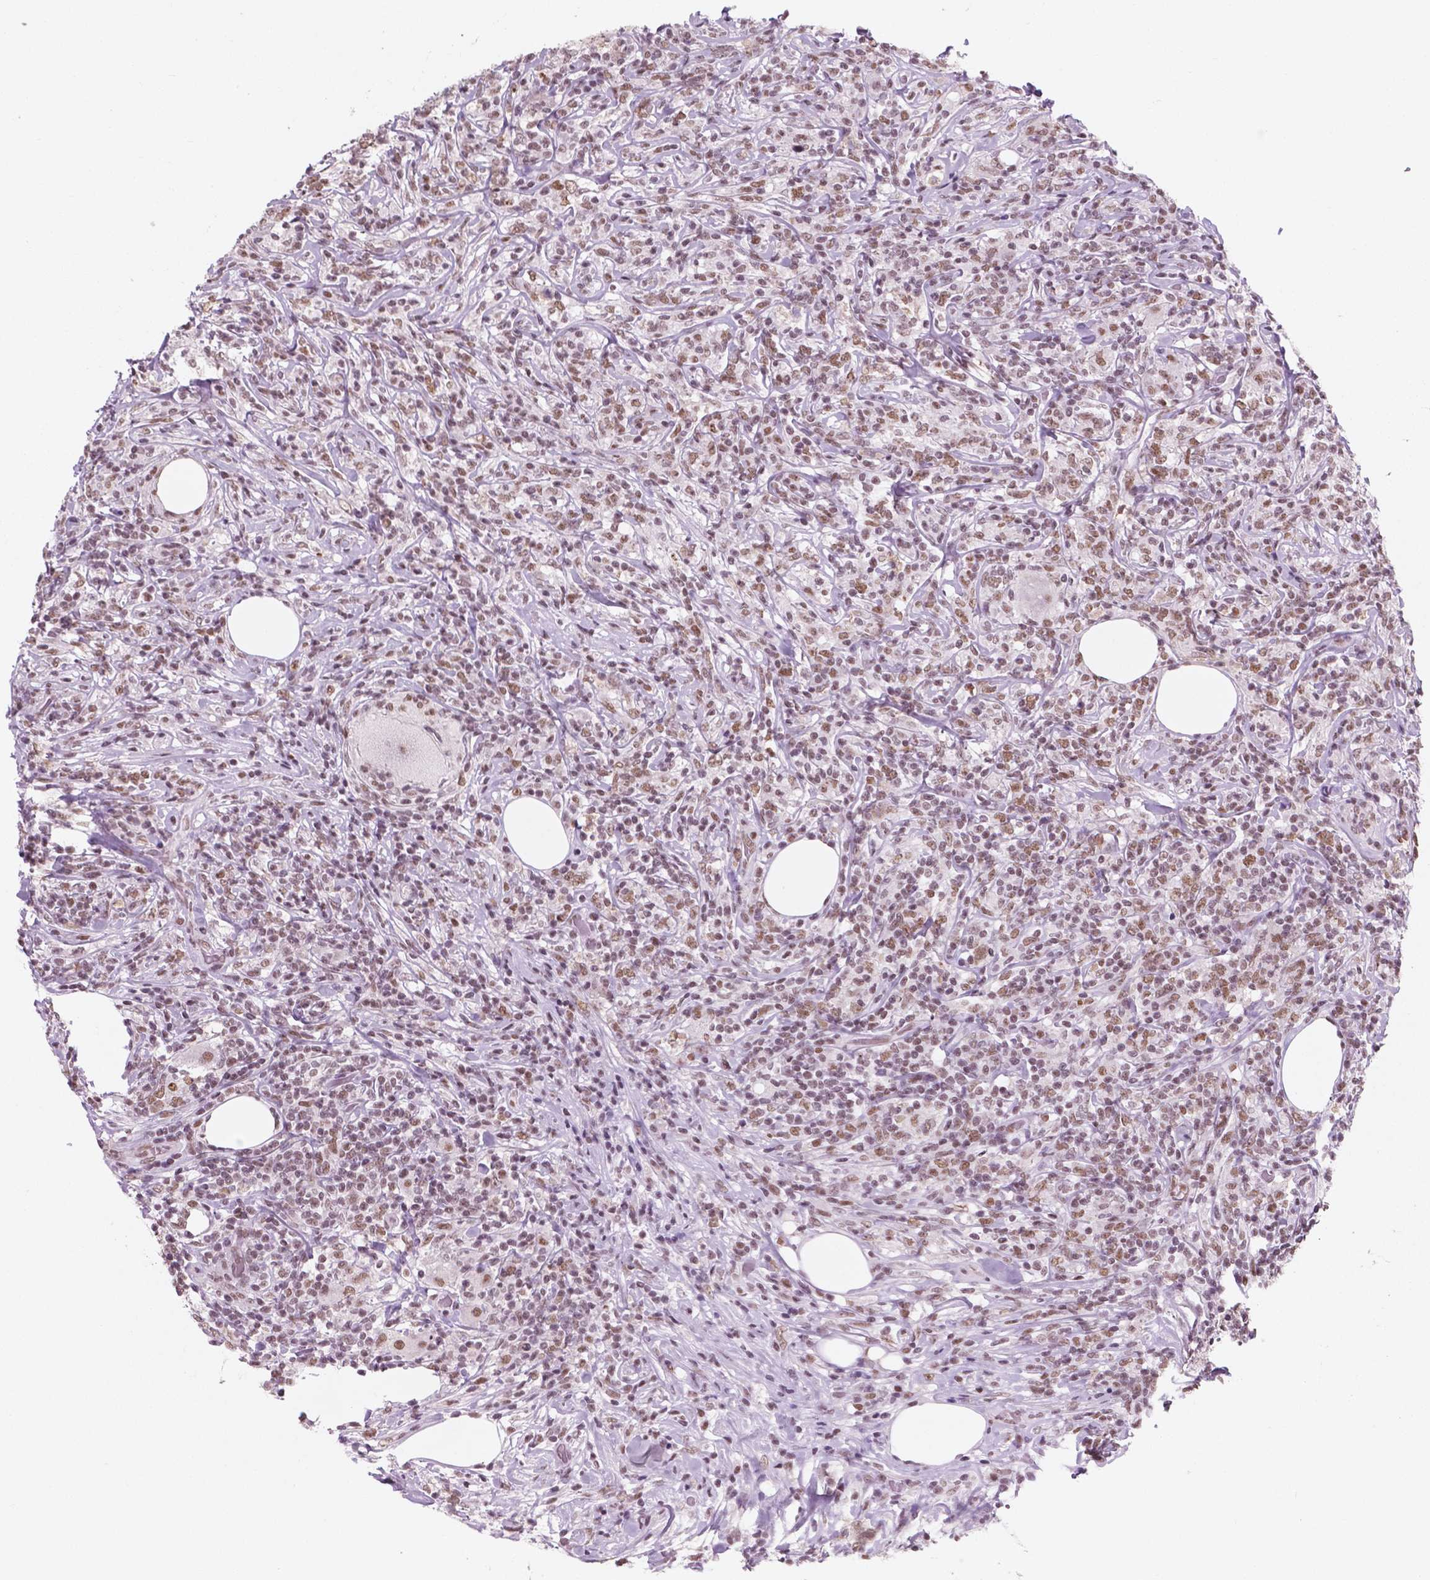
{"staining": {"intensity": "moderate", "quantity": ">75%", "location": "nuclear"}, "tissue": "lymphoma", "cell_type": "Tumor cells", "image_type": "cancer", "snomed": [{"axis": "morphology", "description": "Malignant lymphoma, non-Hodgkin's type, High grade"}, {"axis": "topography", "description": "Lymph node"}], "caption": "The immunohistochemical stain shows moderate nuclear positivity in tumor cells of lymphoma tissue.", "gene": "CTR9", "patient": {"sex": "female", "age": 84}}